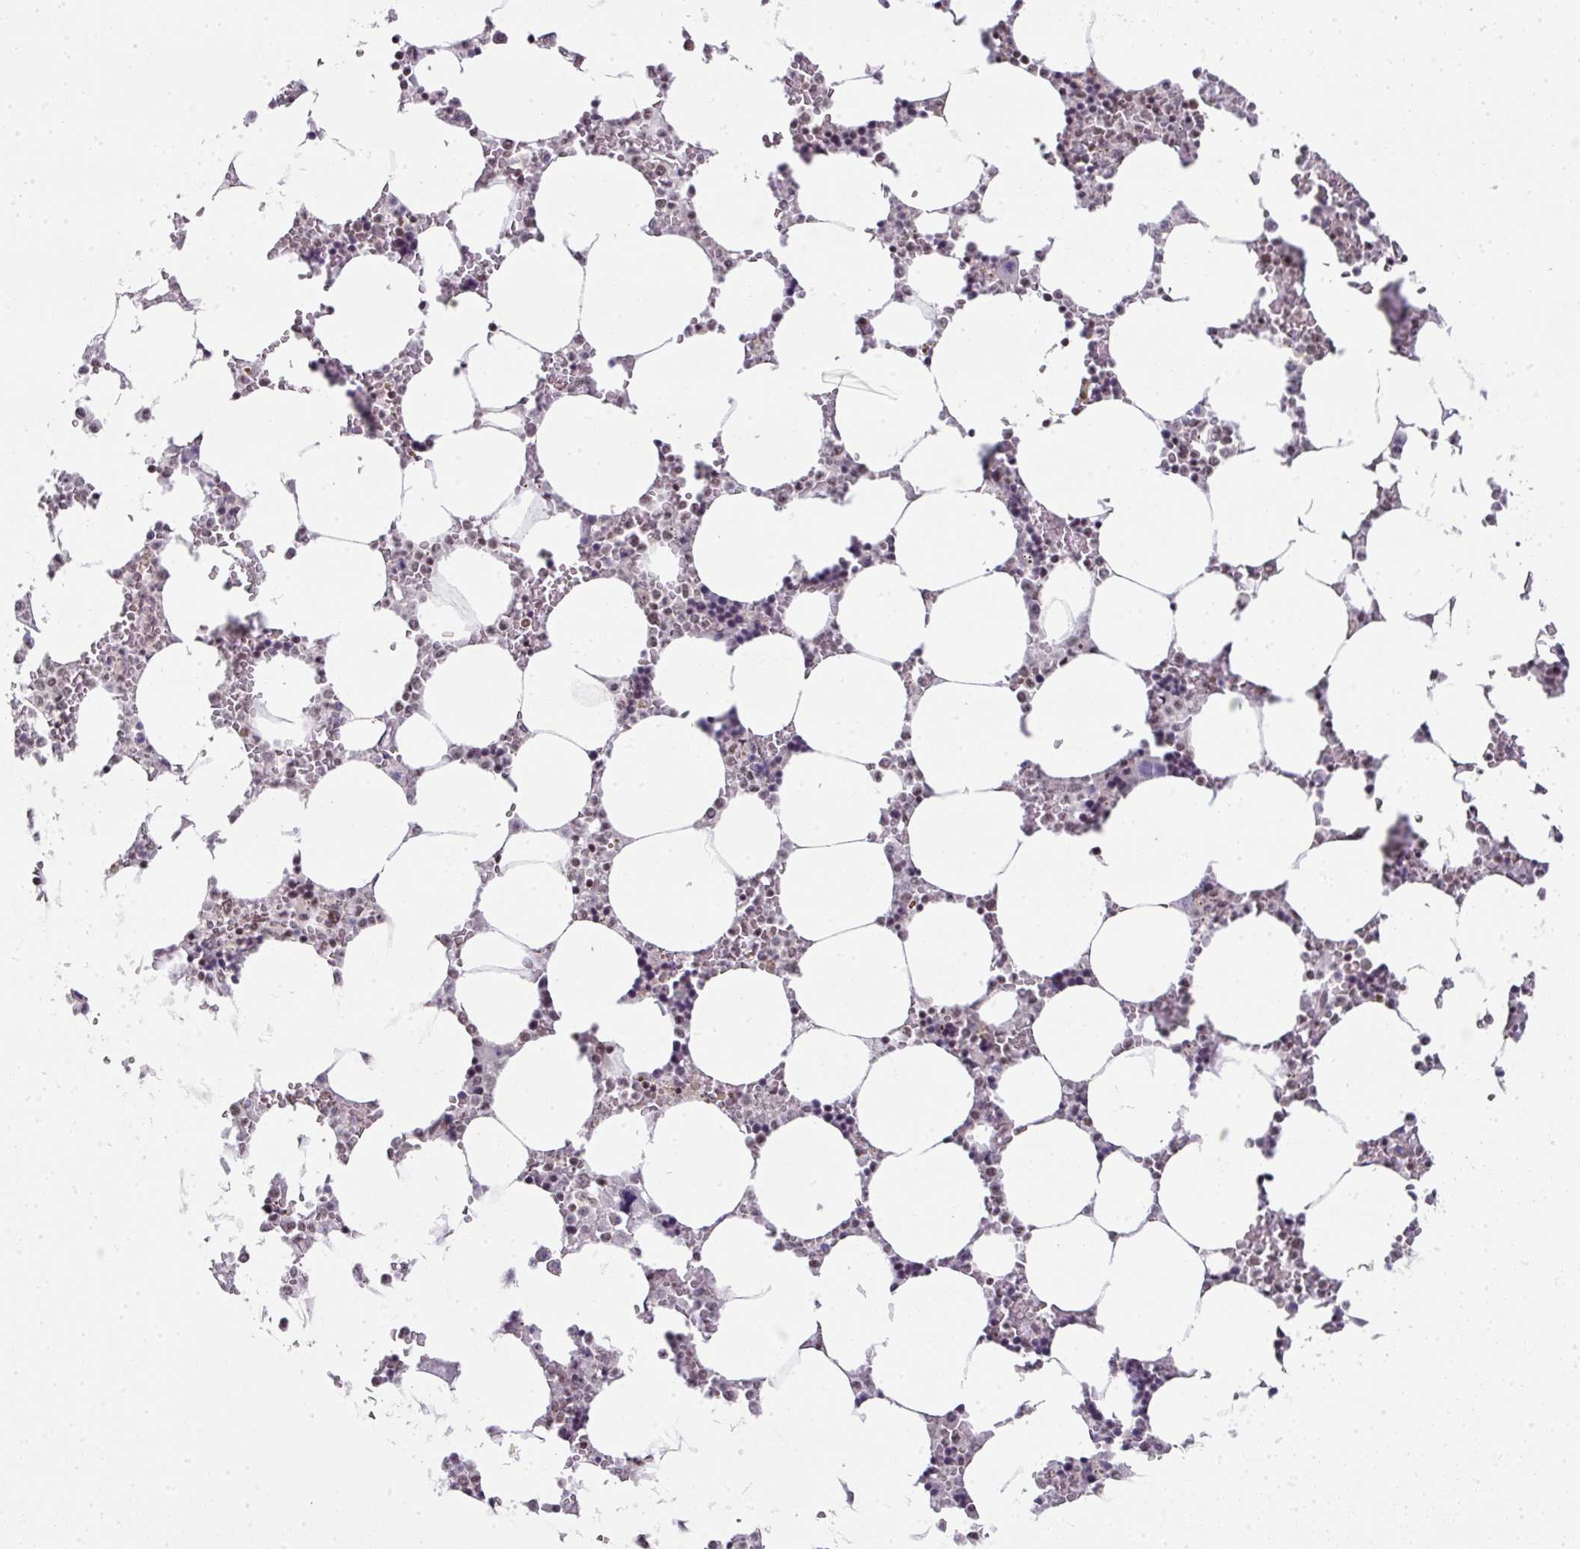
{"staining": {"intensity": "moderate", "quantity": "25%-75%", "location": "nuclear"}, "tissue": "bone marrow", "cell_type": "Hematopoietic cells", "image_type": "normal", "snomed": [{"axis": "morphology", "description": "Normal tissue, NOS"}, {"axis": "topography", "description": "Bone marrow"}], "caption": "A high-resolution histopathology image shows immunohistochemistry staining of normal bone marrow, which exhibits moderate nuclear expression in approximately 25%-75% of hematopoietic cells. (Stains: DAB in brown, nuclei in blue, Microscopy: brightfield microscopy at high magnification).", "gene": "NFYA", "patient": {"sex": "male", "age": 64}}